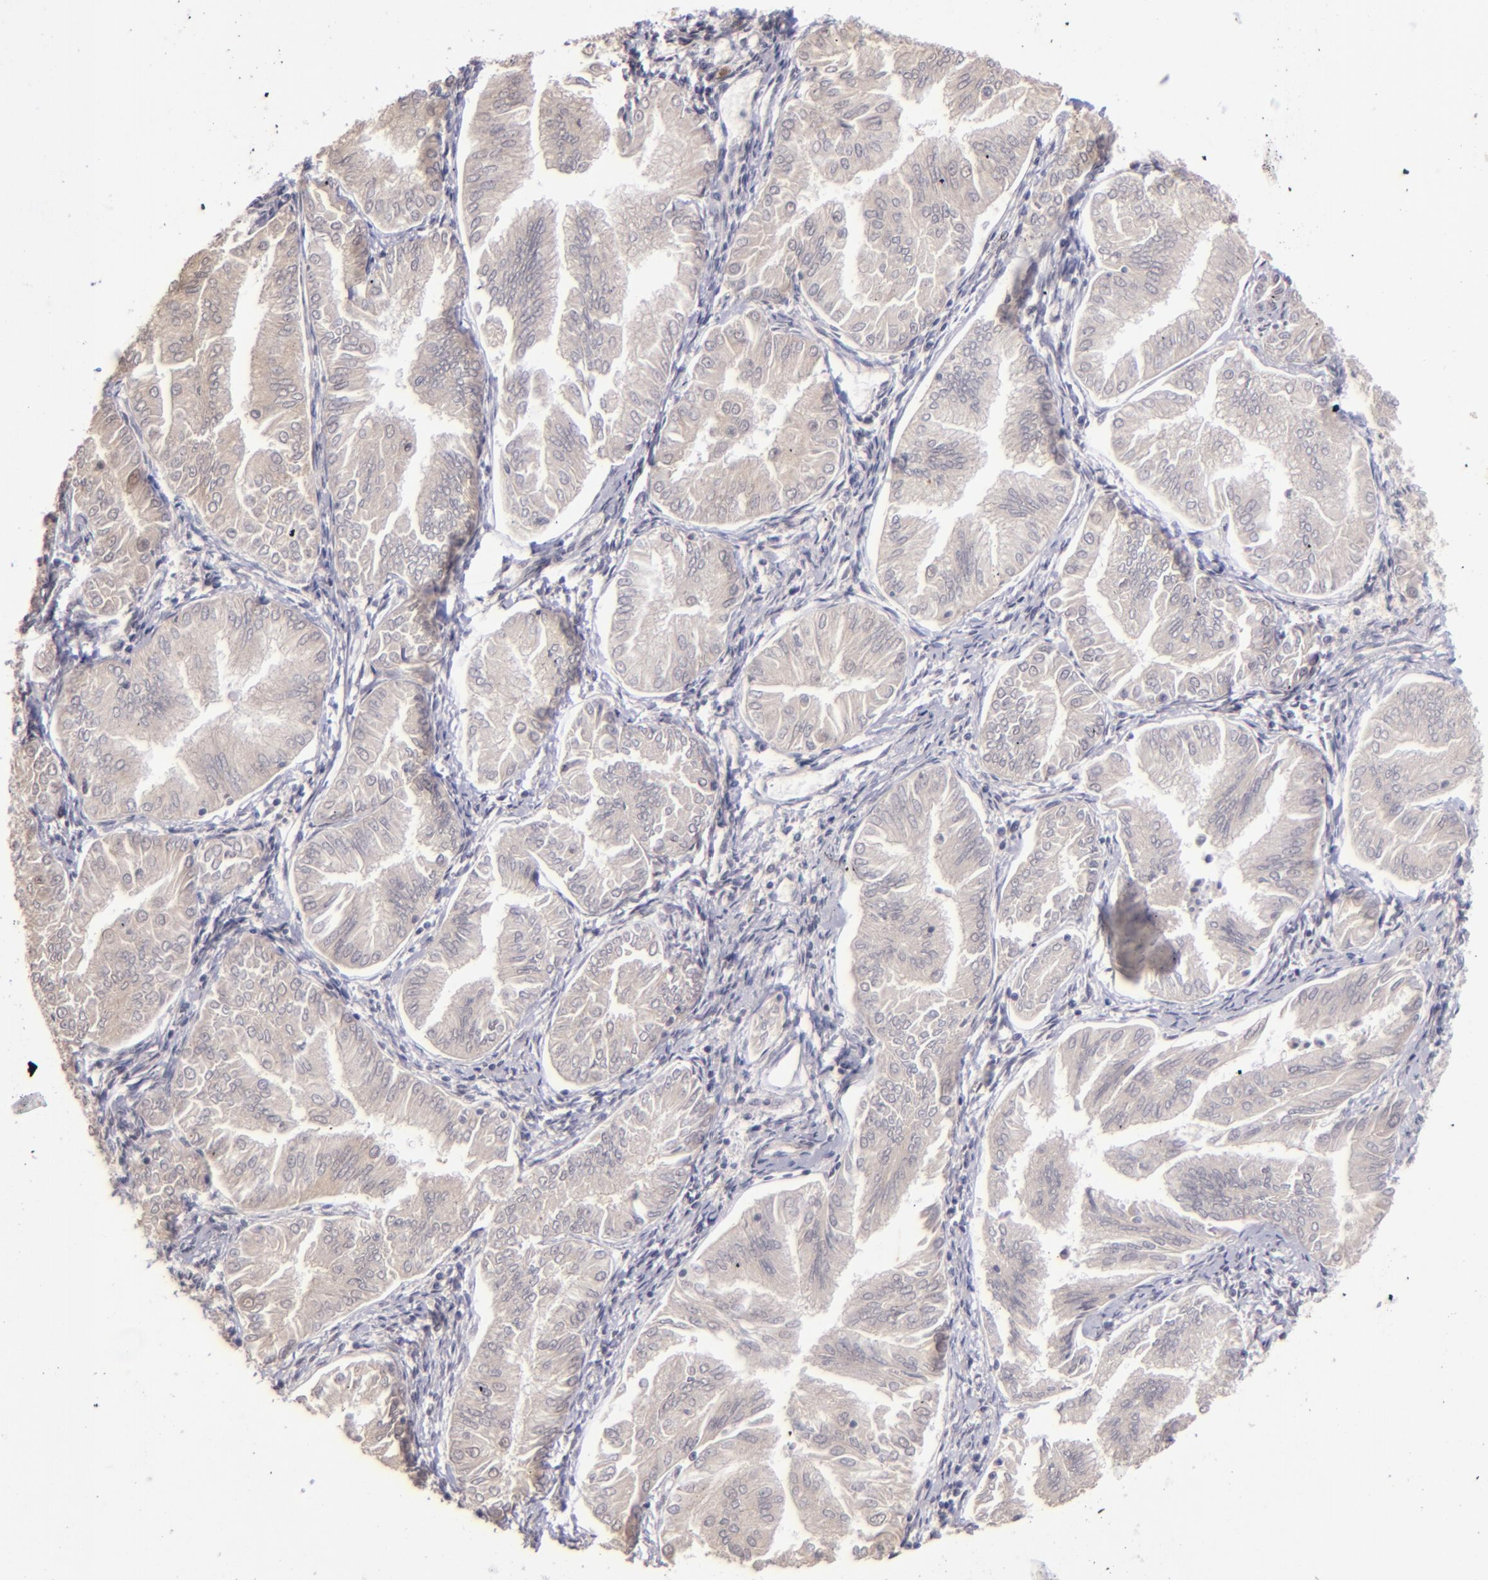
{"staining": {"intensity": "weak", "quantity": ">75%", "location": "cytoplasmic/membranous"}, "tissue": "endometrial cancer", "cell_type": "Tumor cells", "image_type": "cancer", "snomed": [{"axis": "morphology", "description": "Adenocarcinoma, NOS"}, {"axis": "topography", "description": "Endometrium"}], "caption": "Protein staining displays weak cytoplasmic/membranous positivity in approximately >75% of tumor cells in endometrial cancer (adenocarcinoma). (DAB IHC, brown staining for protein, blue staining for nuclei).", "gene": "RARB", "patient": {"sex": "female", "age": 53}}